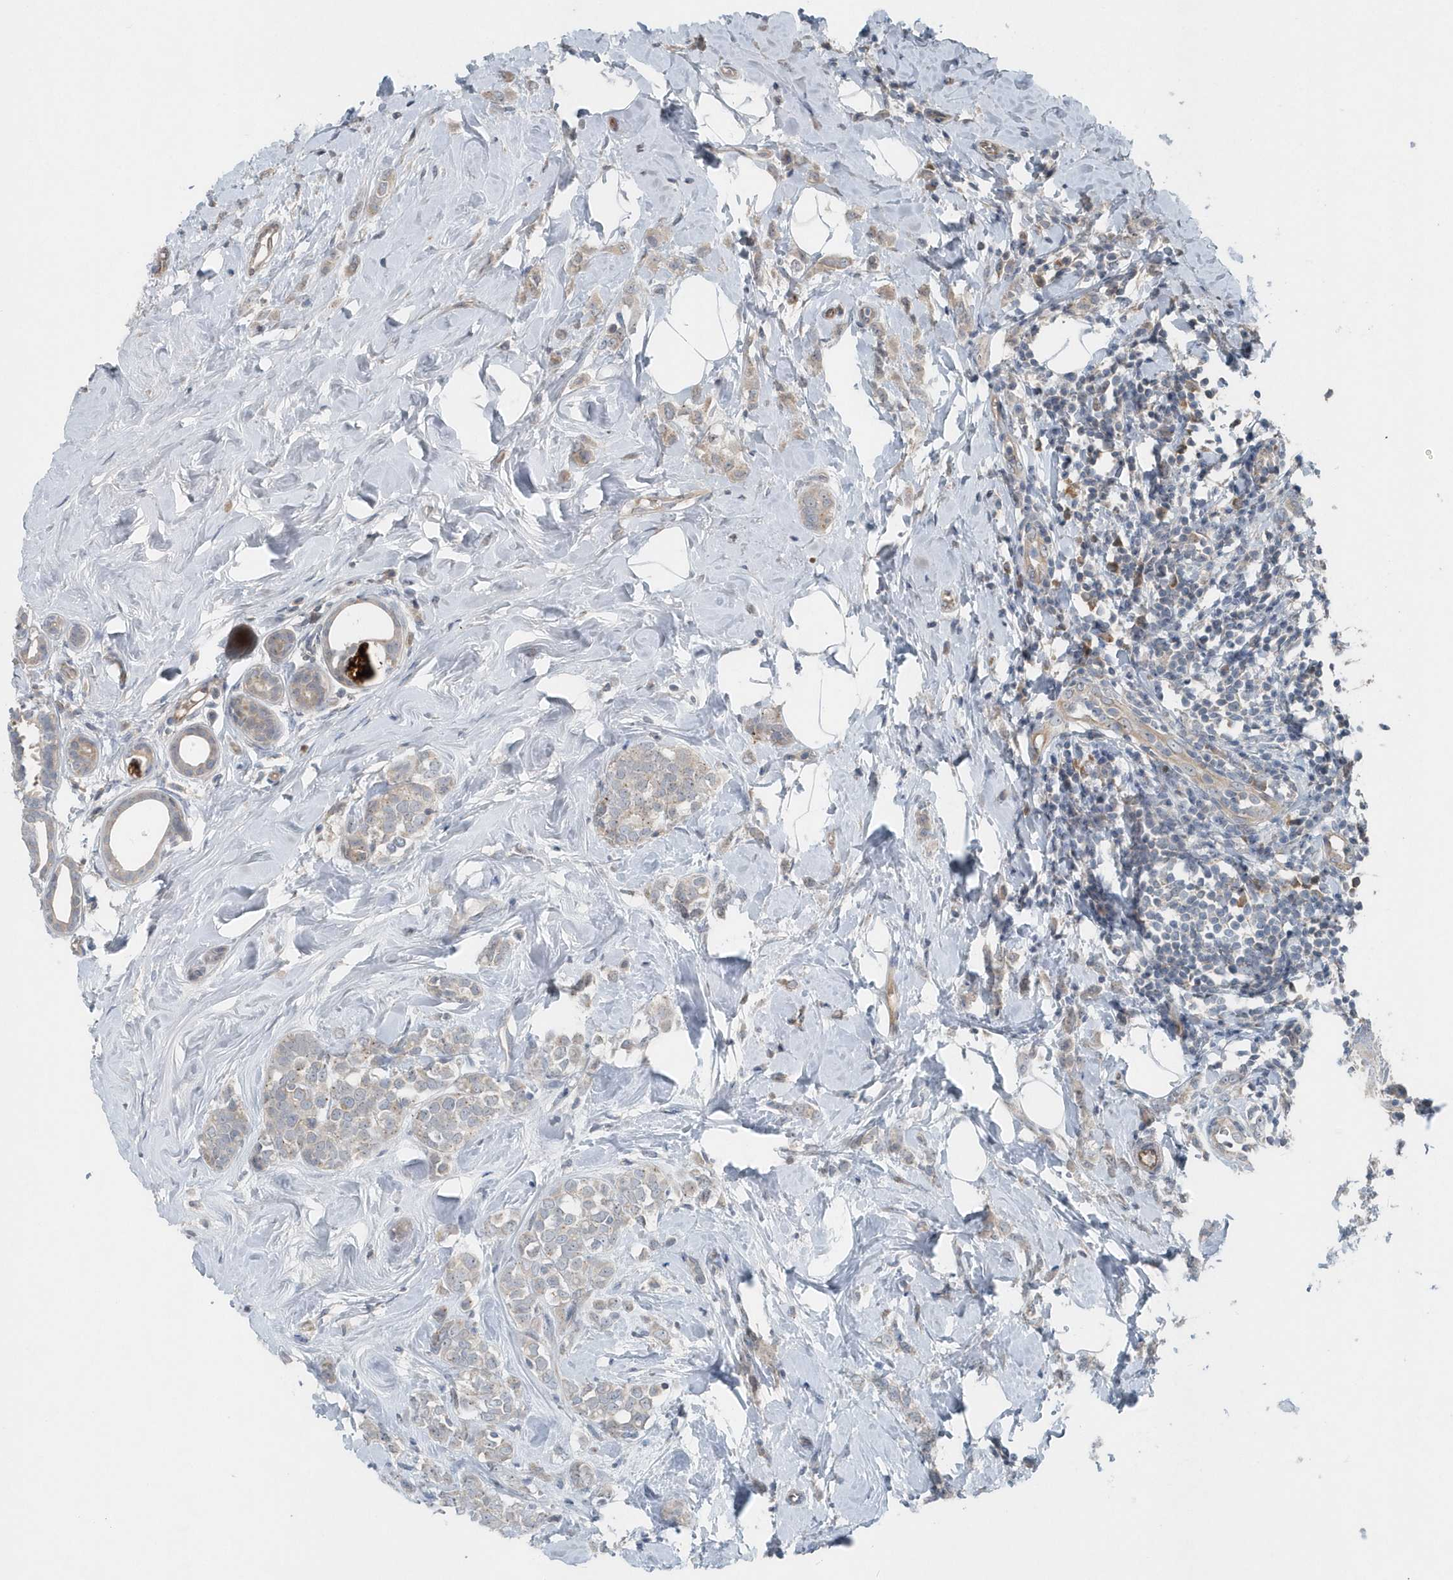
{"staining": {"intensity": "weak", "quantity": "25%-75%", "location": "cytoplasmic/membranous"}, "tissue": "breast cancer", "cell_type": "Tumor cells", "image_type": "cancer", "snomed": [{"axis": "morphology", "description": "Lobular carcinoma"}, {"axis": "topography", "description": "Breast"}], "caption": "Breast lobular carcinoma was stained to show a protein in brown. There is low levels of weak cytoplasmic/membranous staining in about 25%-75% of tumor cells. The staining was performed using DAB (3,3'-diaminobenzidine) to visualize the protein expression in brown, while the nuclei were stained in blue with hematoxylin (Magnification: 20x).", "gene": "MCC", "patient": {"sex": "female", "age": 47}}